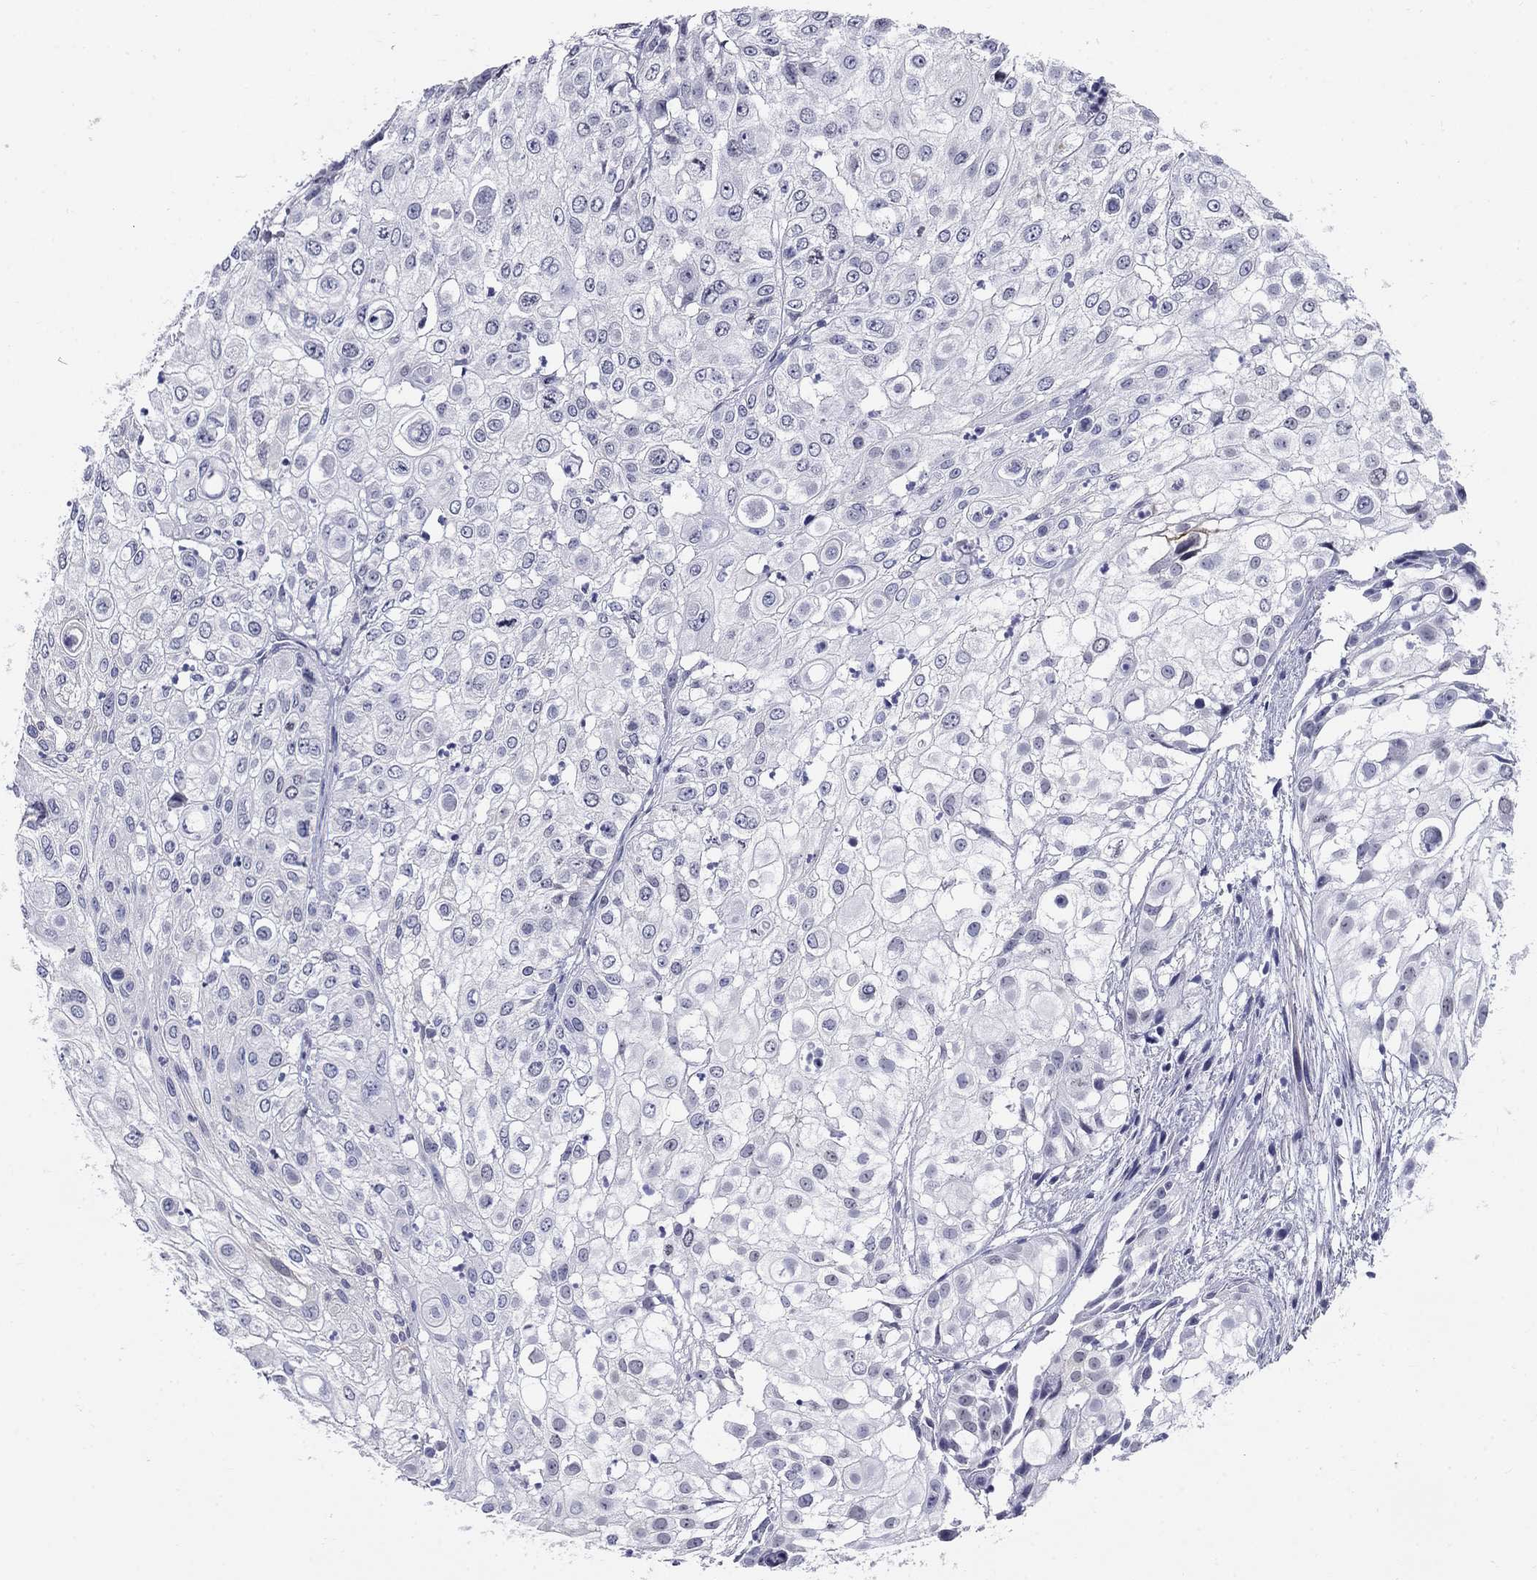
{"staining": {"intensity": "negative", "quantity": "none", "location": "none"}, "tissue": "urothelial cancer", "cell_type": "Tumor cells", "image_type": "cancer", "snomed": [{"axis": "morphology", "description": "Urothelial carcinoma, High grade"}, {"axis": "topography", "description": "Urinary bladder"}], "caption": "High-grade urothelial carcinoma was stained to show a protein in brown. There is no significant positivity in tumor cells.", "gene": "C4orf19", "patient": {"sex": "female", "age": 79}}